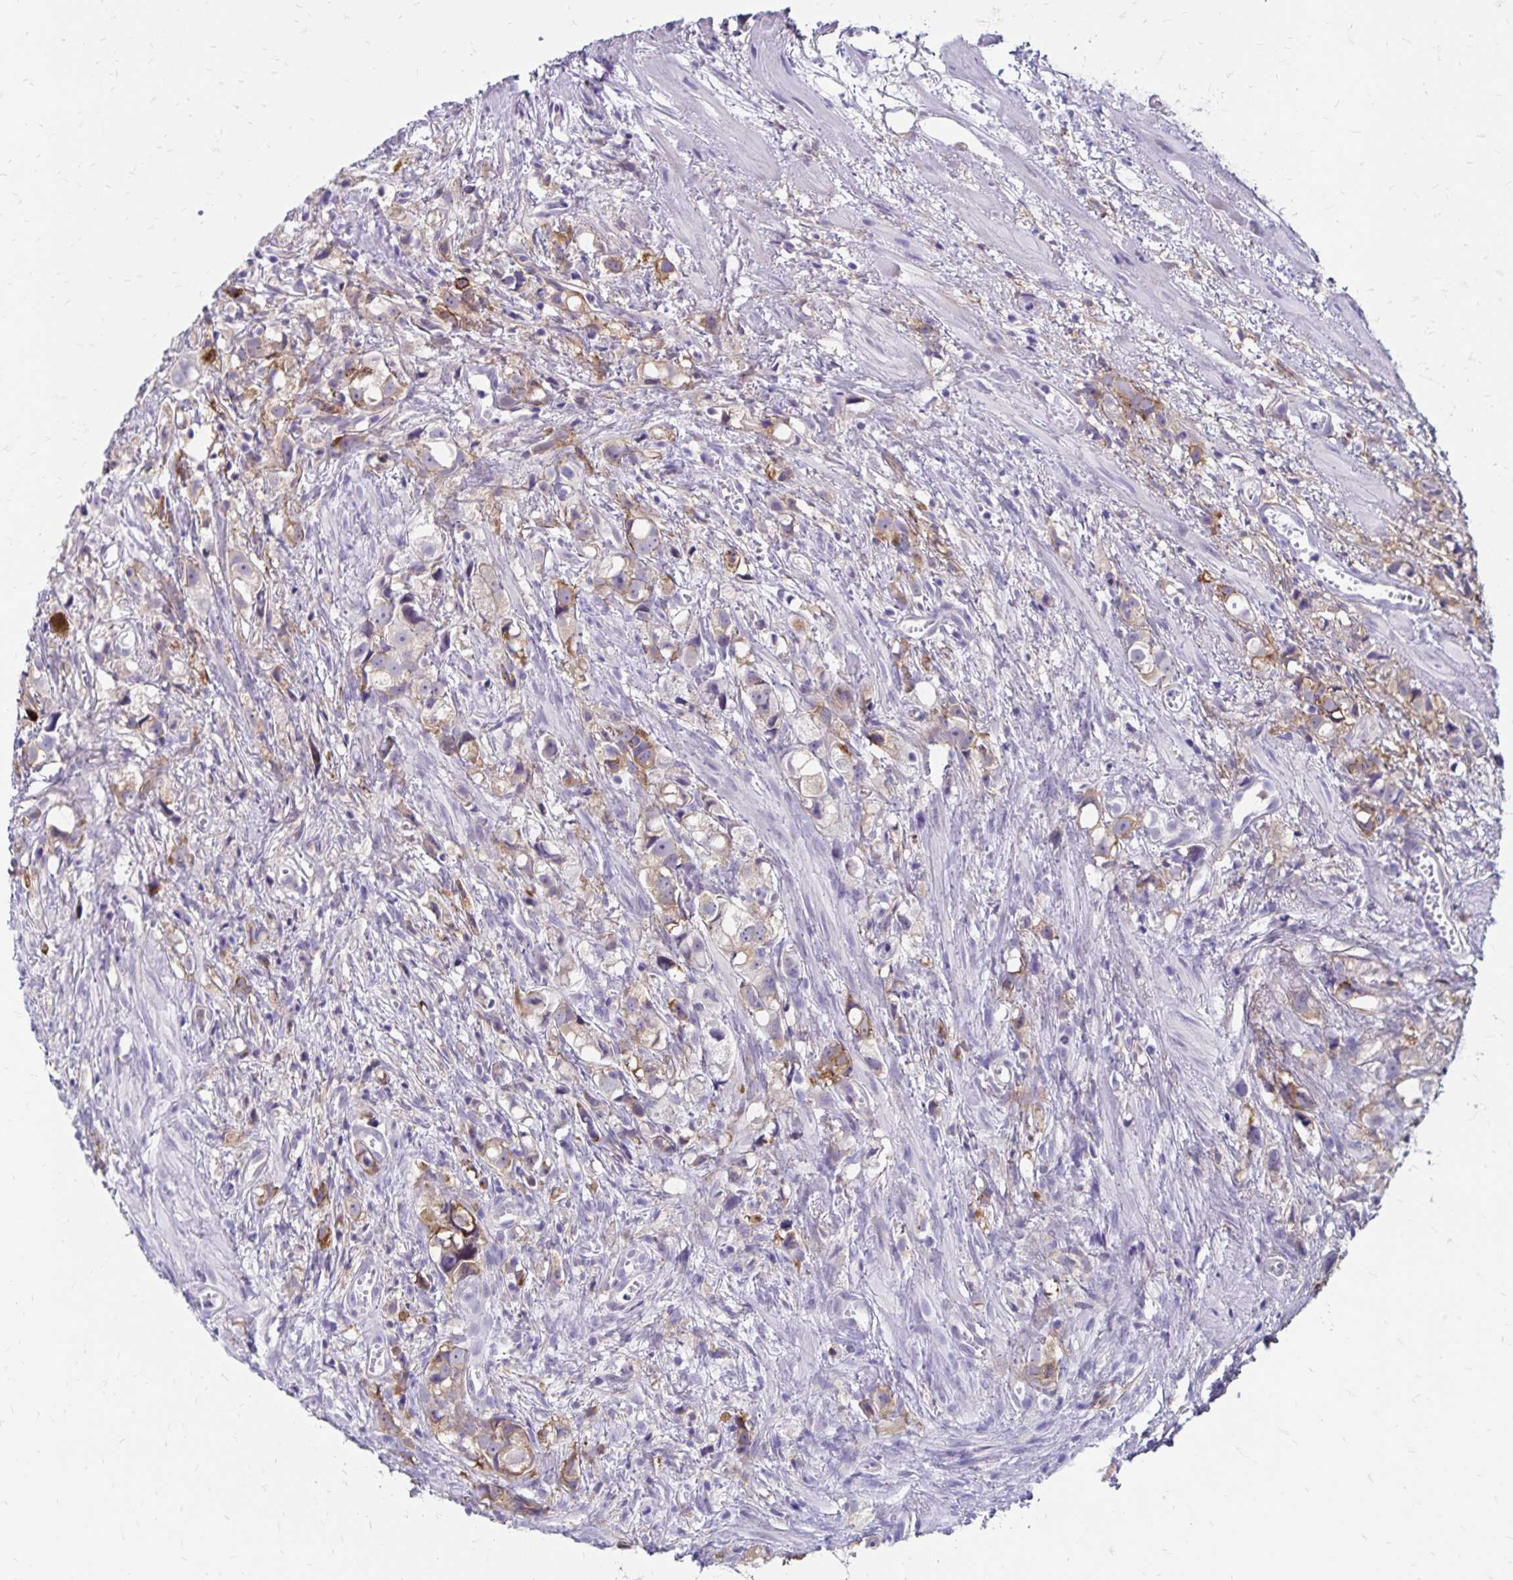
{"staining": {"intensity": "weak", "quantity": "<25%", "location": "cytoplasmic/membranous"}, "tissue": "prostate cancer", "cell_type": "Tumor cells", "image_type": "cancer", "snomed": [{"axis": "morphology", "description": "Adenocarcinoma, High grade"}, {"axis": "topography", "description": "Prostate"}], "caption": "IHC micrograph of neoplastic tissue: human prostate cancer (high-grade adenocarcinoma) stained with DAB reveals no significant protein expression in tumor cells. Nuclei are stained in blue.", "gene": "TNS3", "patient": {"sex": "male", "age": 75}}